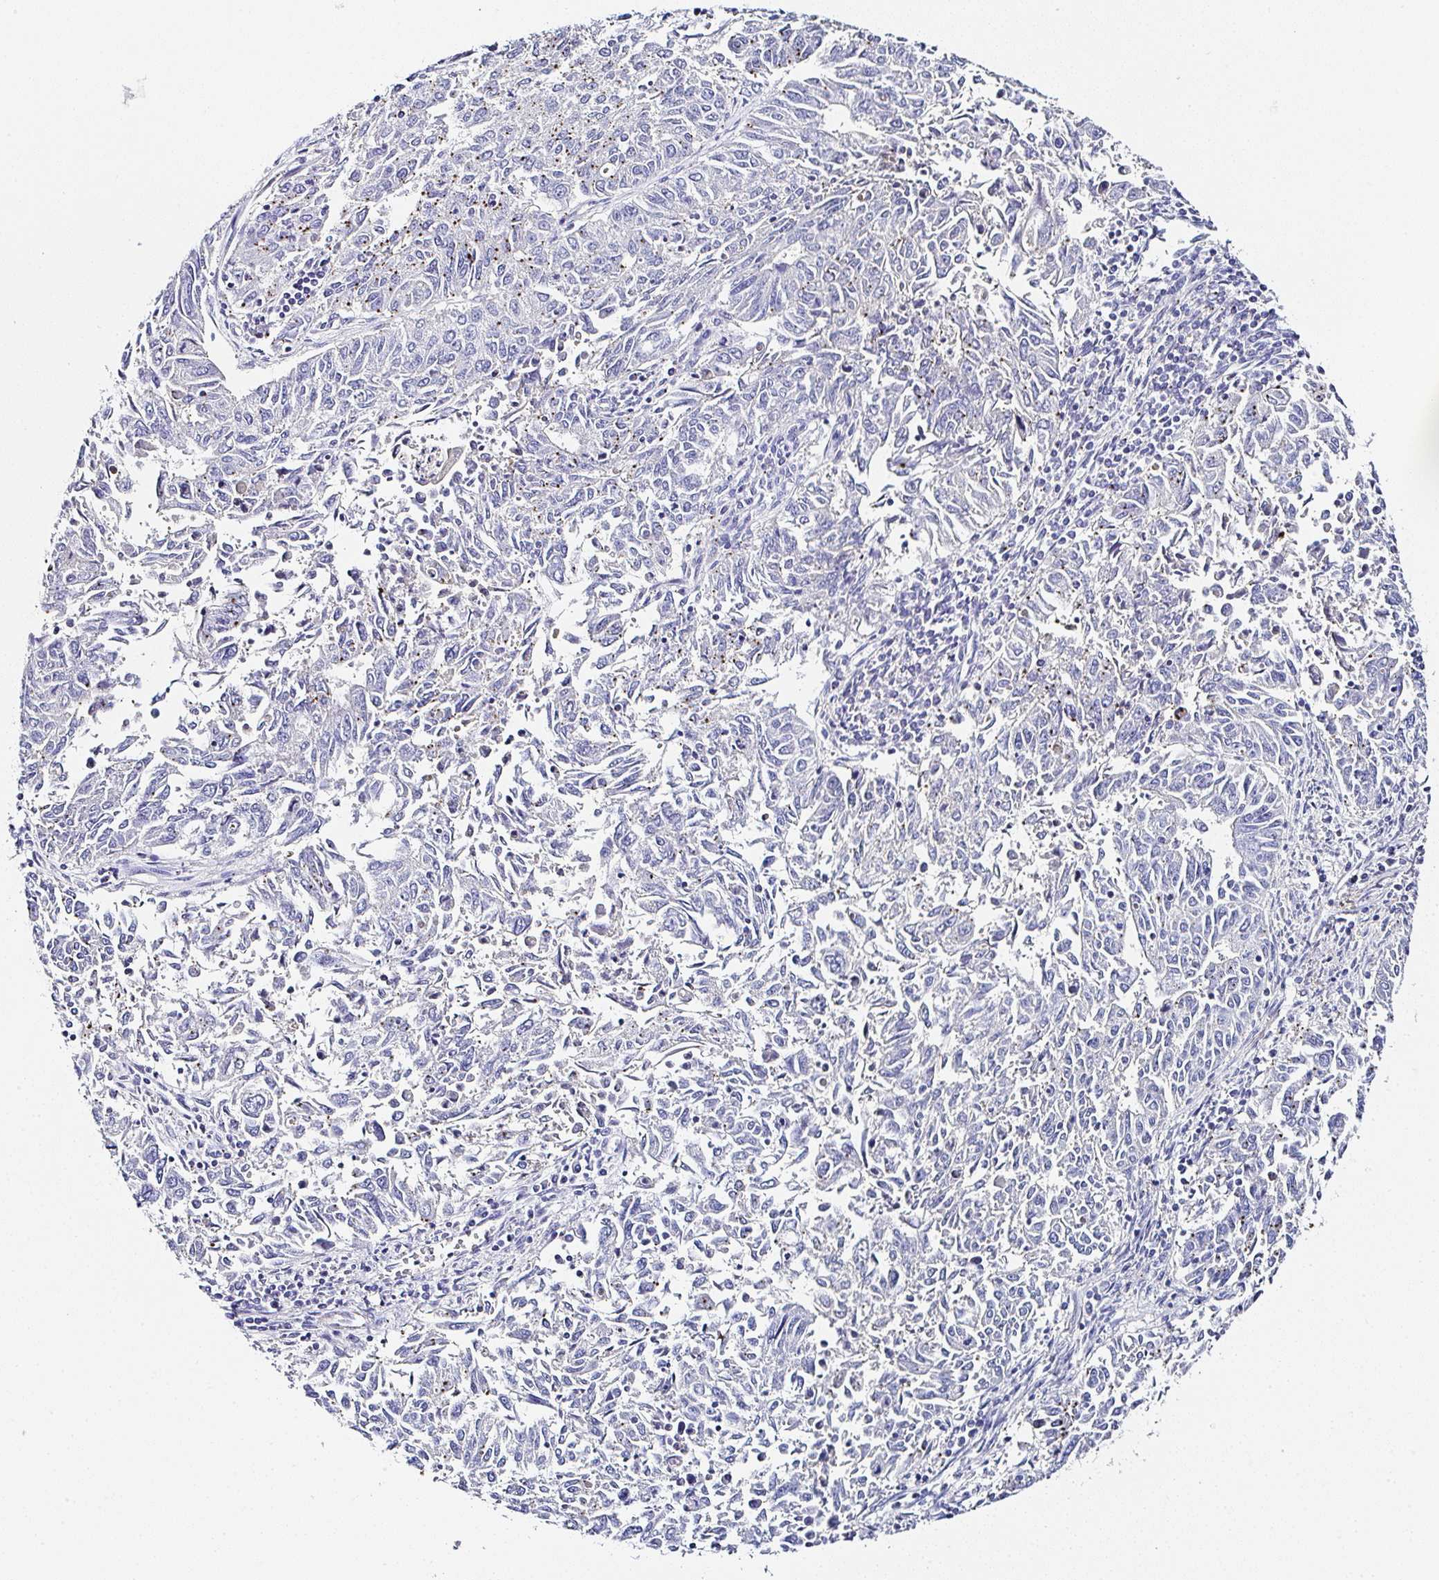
{"staining": {"intensity": "negative", "quantity": "none", "location": "none"}, "tissue": "endometrial cancer", "cell_type": "Tumor cells", "image_type": "cancer", "snomed": [{"axis": "morphology", "description": "Adenocarcinoma, NOS"}, {"axis": "topography", "description": "Endometrium"}], "caption": "High magnification brightfield microscopy of endometrial cancer stained with DAB (brown) and counterstained with hematoxylin (blue): tumor cells show no significant positivity.", "gene": "PPFIA4", "patient": {"sex": "female", "age": 42}}